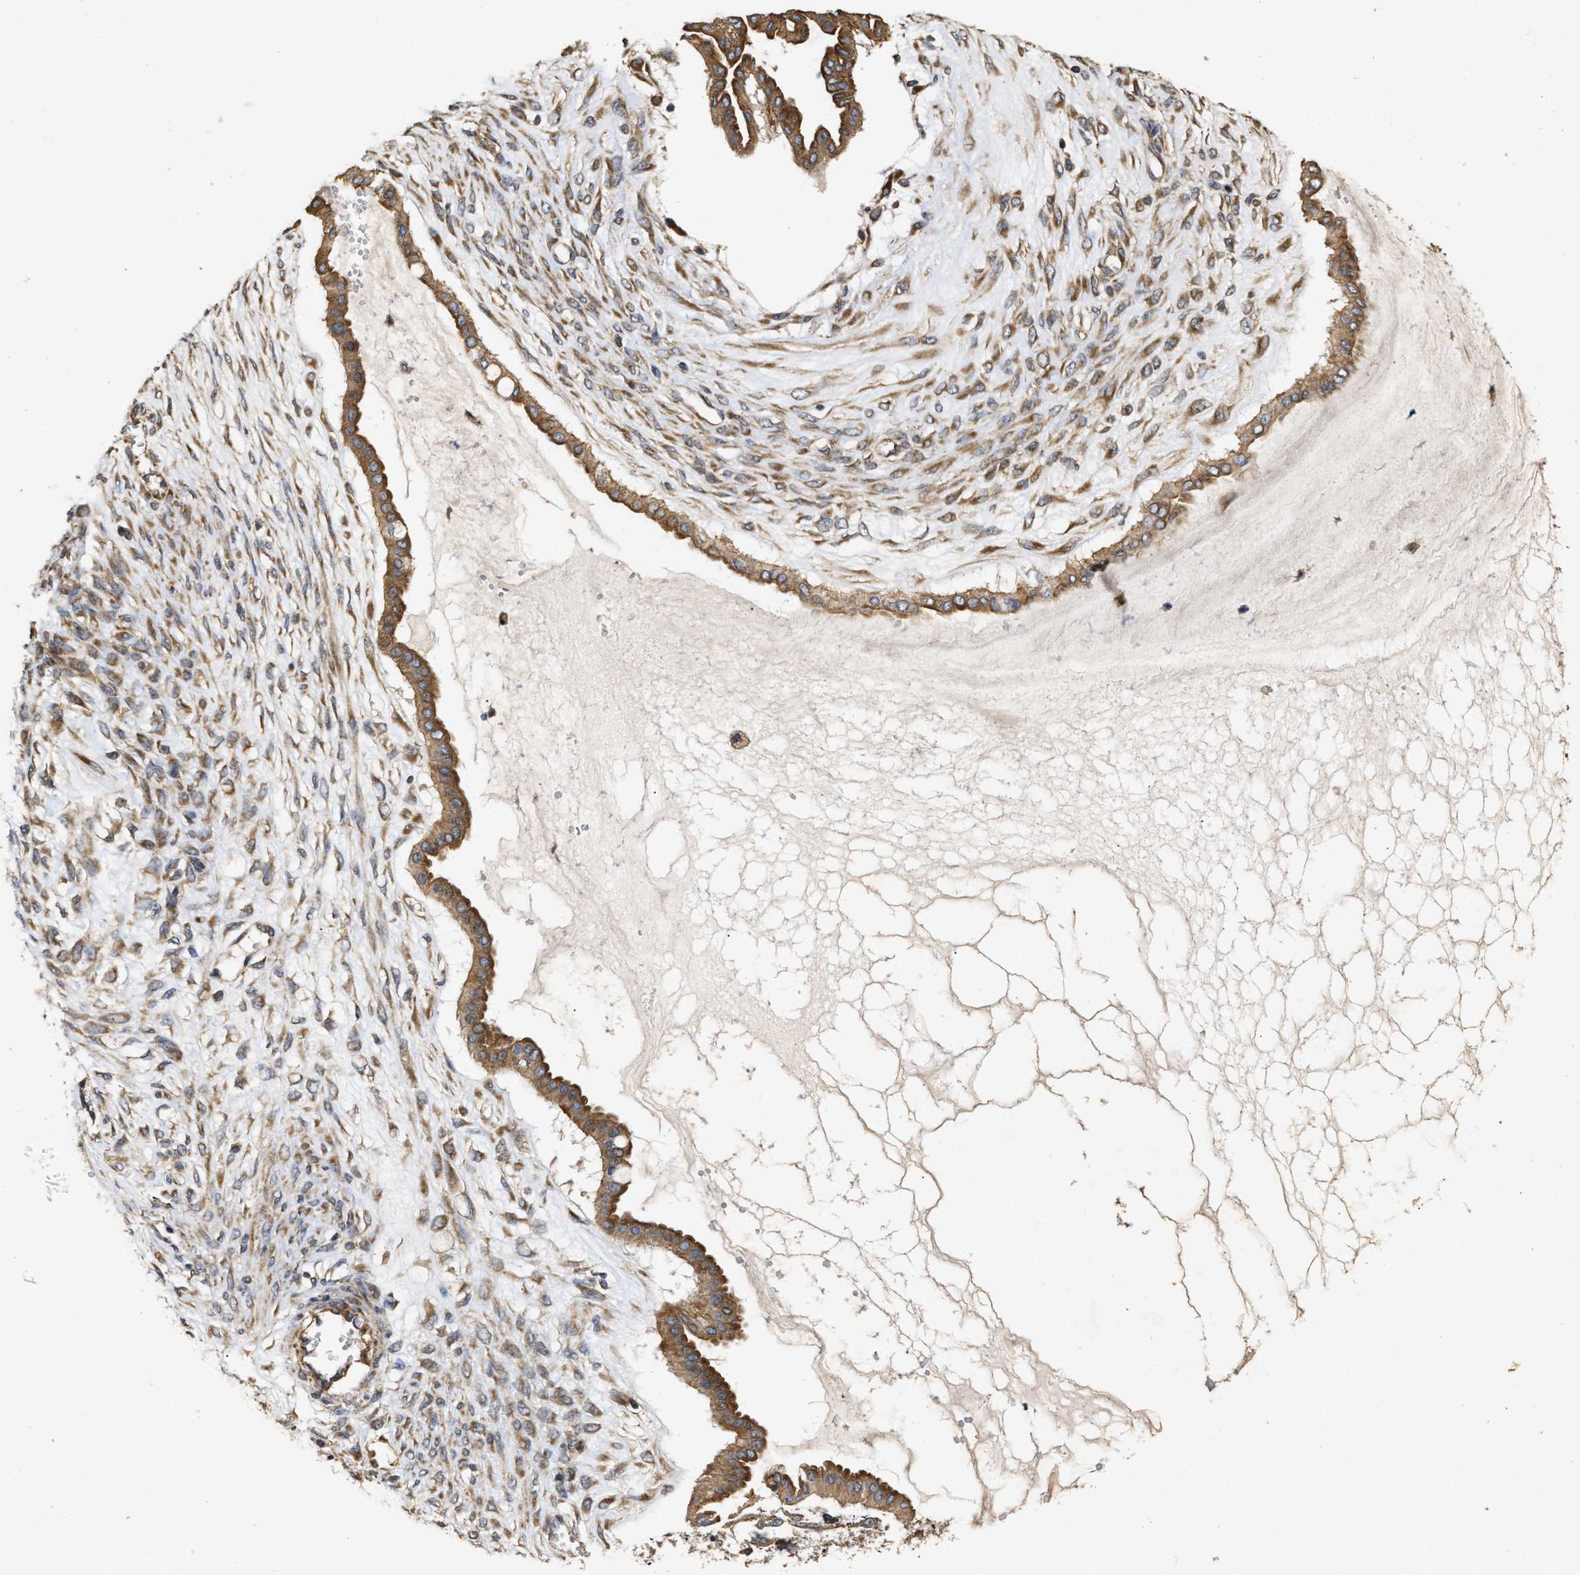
{"staining": {"intensity": "moderate", "quantity": ">75%", "location": "cytoplasmic/membranous"}, "tissue": "ovarian cancer", "cell_type": "Tumor cells", "image_type": "cancer", "snomed": [{"axis": "morphology", "description": "Cystadenocarcinoma, mucinous, NOS"}, {"axis": "topography", "description": "Ovary"}], "caption": "Ovarian mucinous cystadenocarcinoma stained with DAB immunohistochemistry displays medium levels of moderate cytoplasmic/membranous positivity in approximately >75% of tumor cells. (DAB IHC with brightfield microscopy, high magnification).", "gene": "NAV1", "patient": {"sex": "female", "age": 73}}